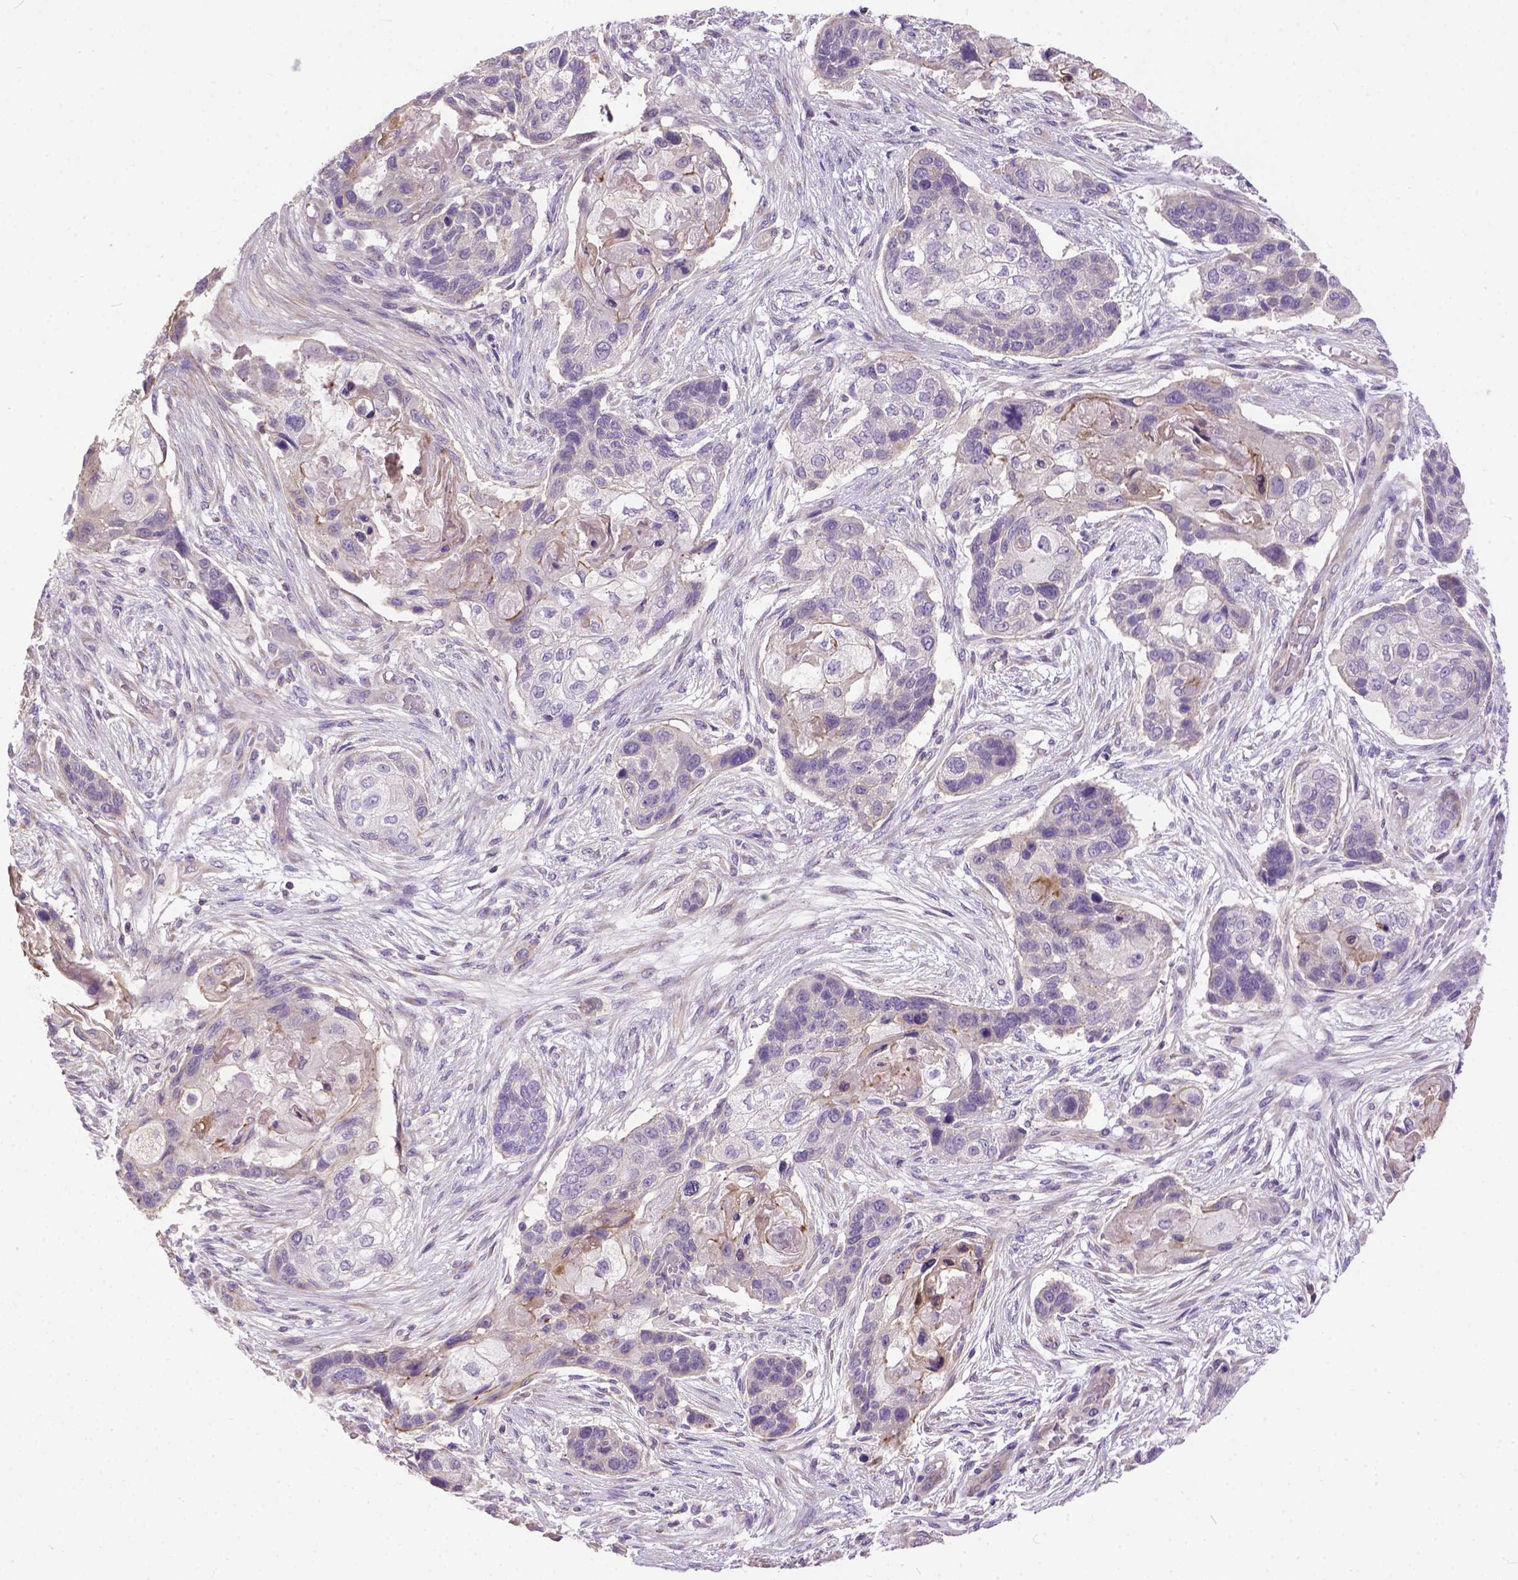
{"staining": {"intensity": "weak", "quantity": "<25%", "location": "cytoplasmic/membranous"}, "tissue": "lung cancer", "cell_type": "Tumor cells", "image_type": "cancer", "snomed": [{"axis": "morphology", "description": "Squamous cell carcinoma, NOS"}, {"axis": "topography", "description": "Lung"}], "caption": "IHC of lung cancer (squamous cell carcinoma) shows no staining in tumor cells.", "gene": "BANF2", "patient": {"sex": "male", "age": 69}}